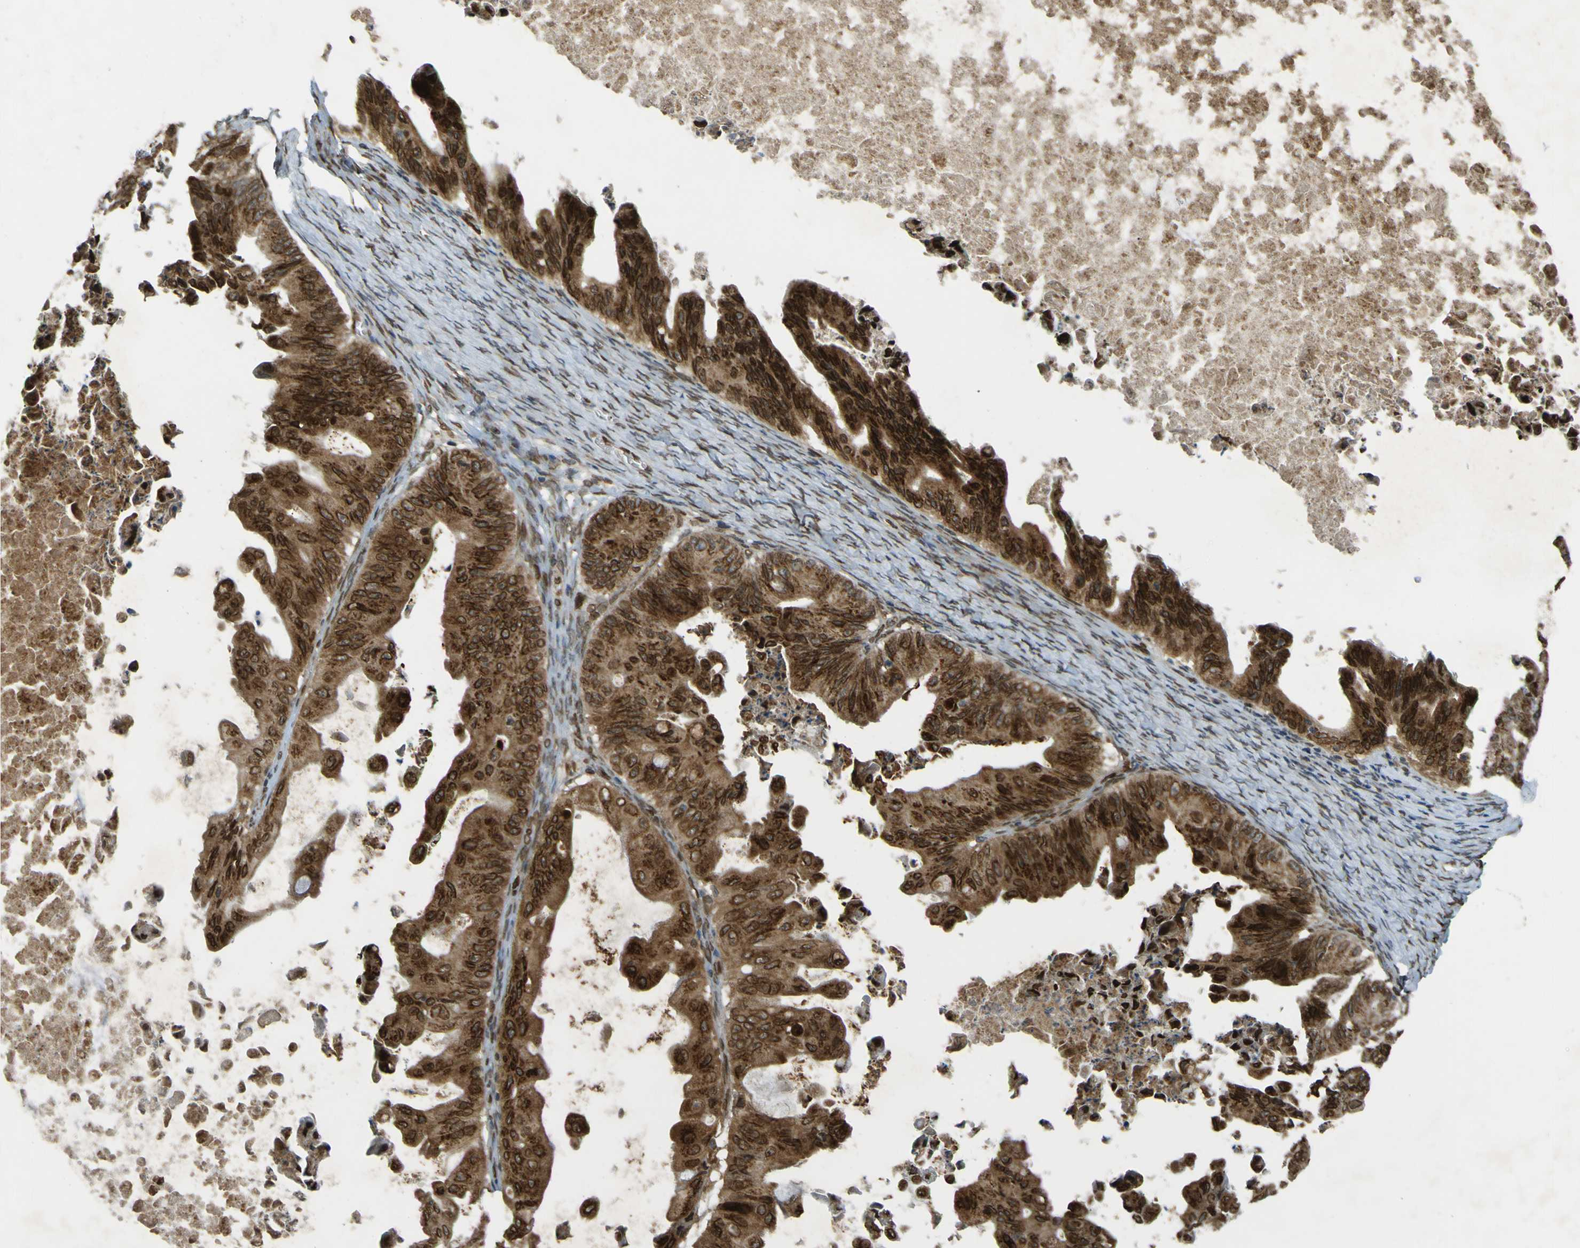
{"staining": {"intensity": "strong", "quantity": ">75%", "location": "cytoplasmic/membranous,nuclear"}, "tissue": "ovarian cancer", "cell_type": "Tumor cells", "image_type": "cancer", "snomed": [{"axis": "morphology", "description": "Cystadenocarcinoma, mucinous, NOS"}, {"axis": "topography", "description": "Ovary"}], "caption": "Protein staining of ovarian cancer (mucinous cystadenocarcinoma) tissue reveals strong cytoplasmic/membranous and nuclear expression in about >75% of tumor cells.", "gene": "GALNT1", "patient": {"sex": "female", "age": 37}}